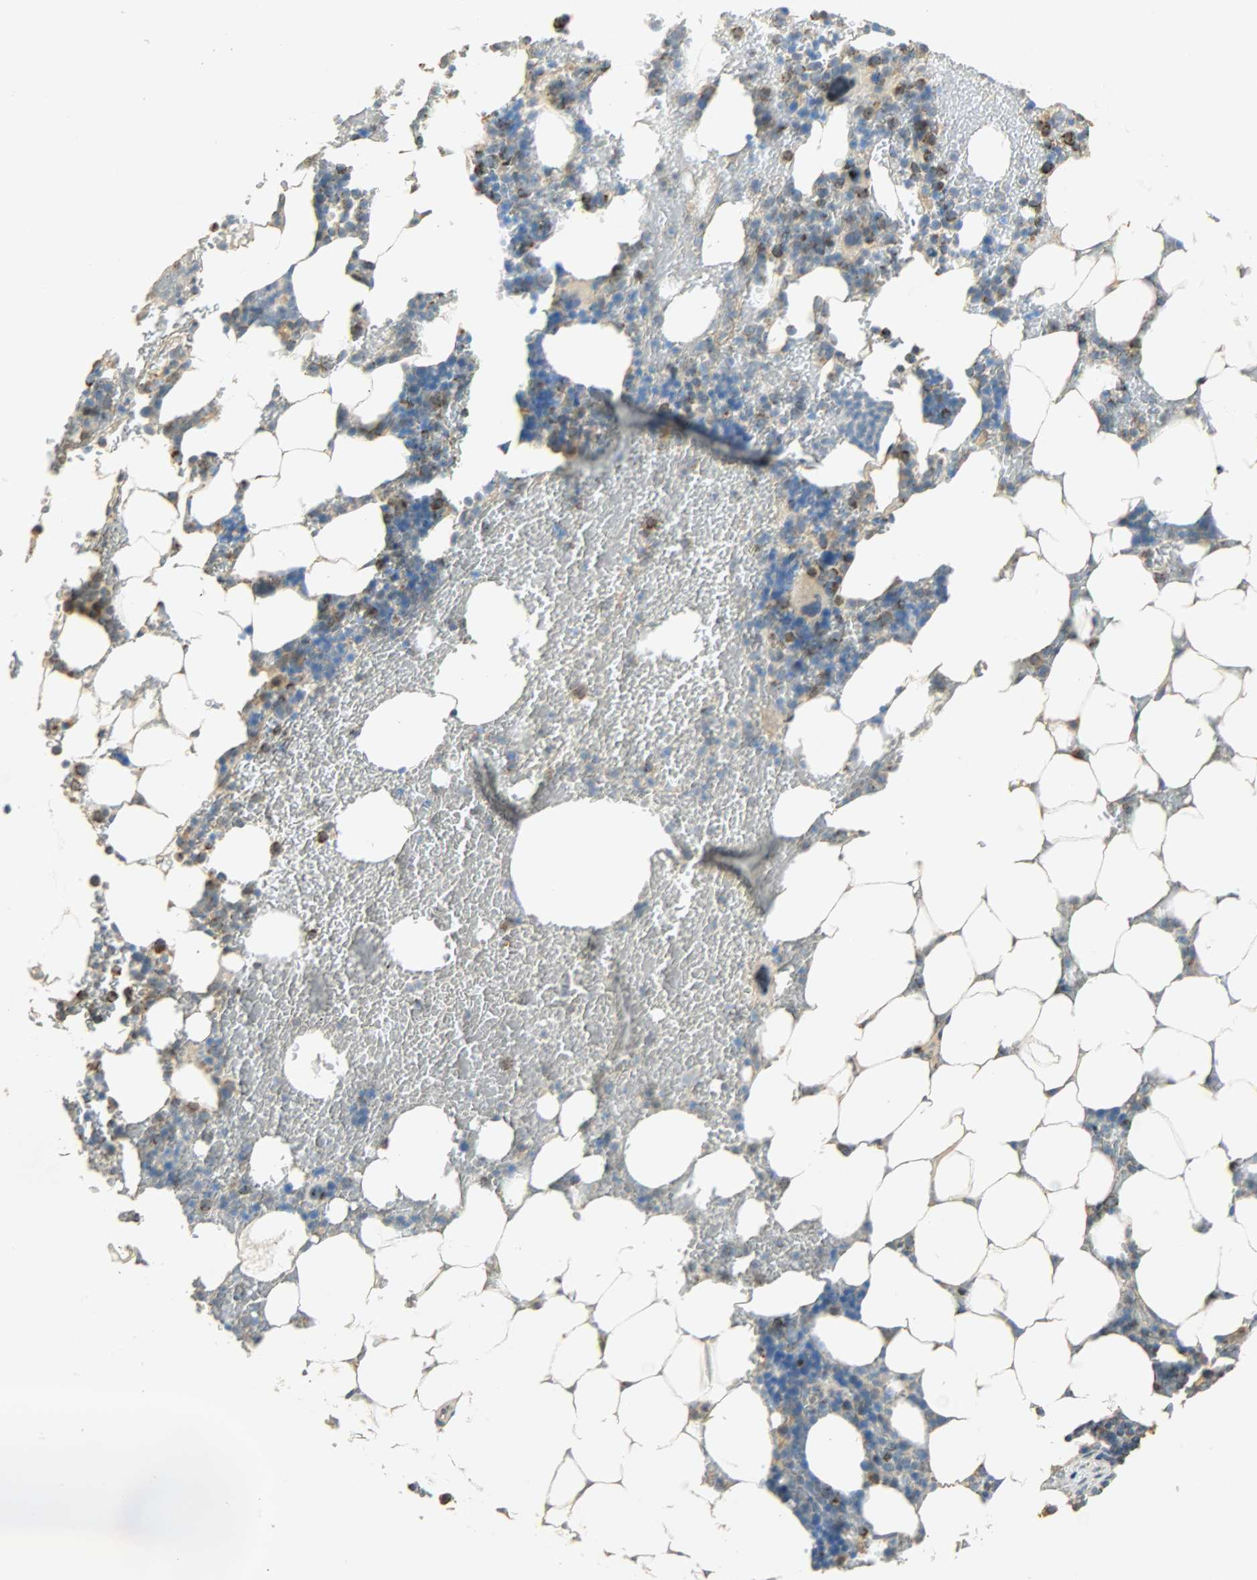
{"staining": {"intensity": "moderate", "quantity": ">75%", "location": "cytoplasmic/membranous"}, "tissue": "bone marrow", "cell_type": "Hematopoietic cells", "image_type": "normal", "snomed": [{"axis": "morphology", "description": "Normal tissue, NOS"}, {"axis": "topography", "description": "Bone marrow"}], "caption": "Bone marrow stained for a protein (brown) exhibits moderate cytoplasmic/membranous positive expression in about >75% of hematopoietic cells.", "gene": "HDHD5", "patient": {"sex": "female", "age": 73}}